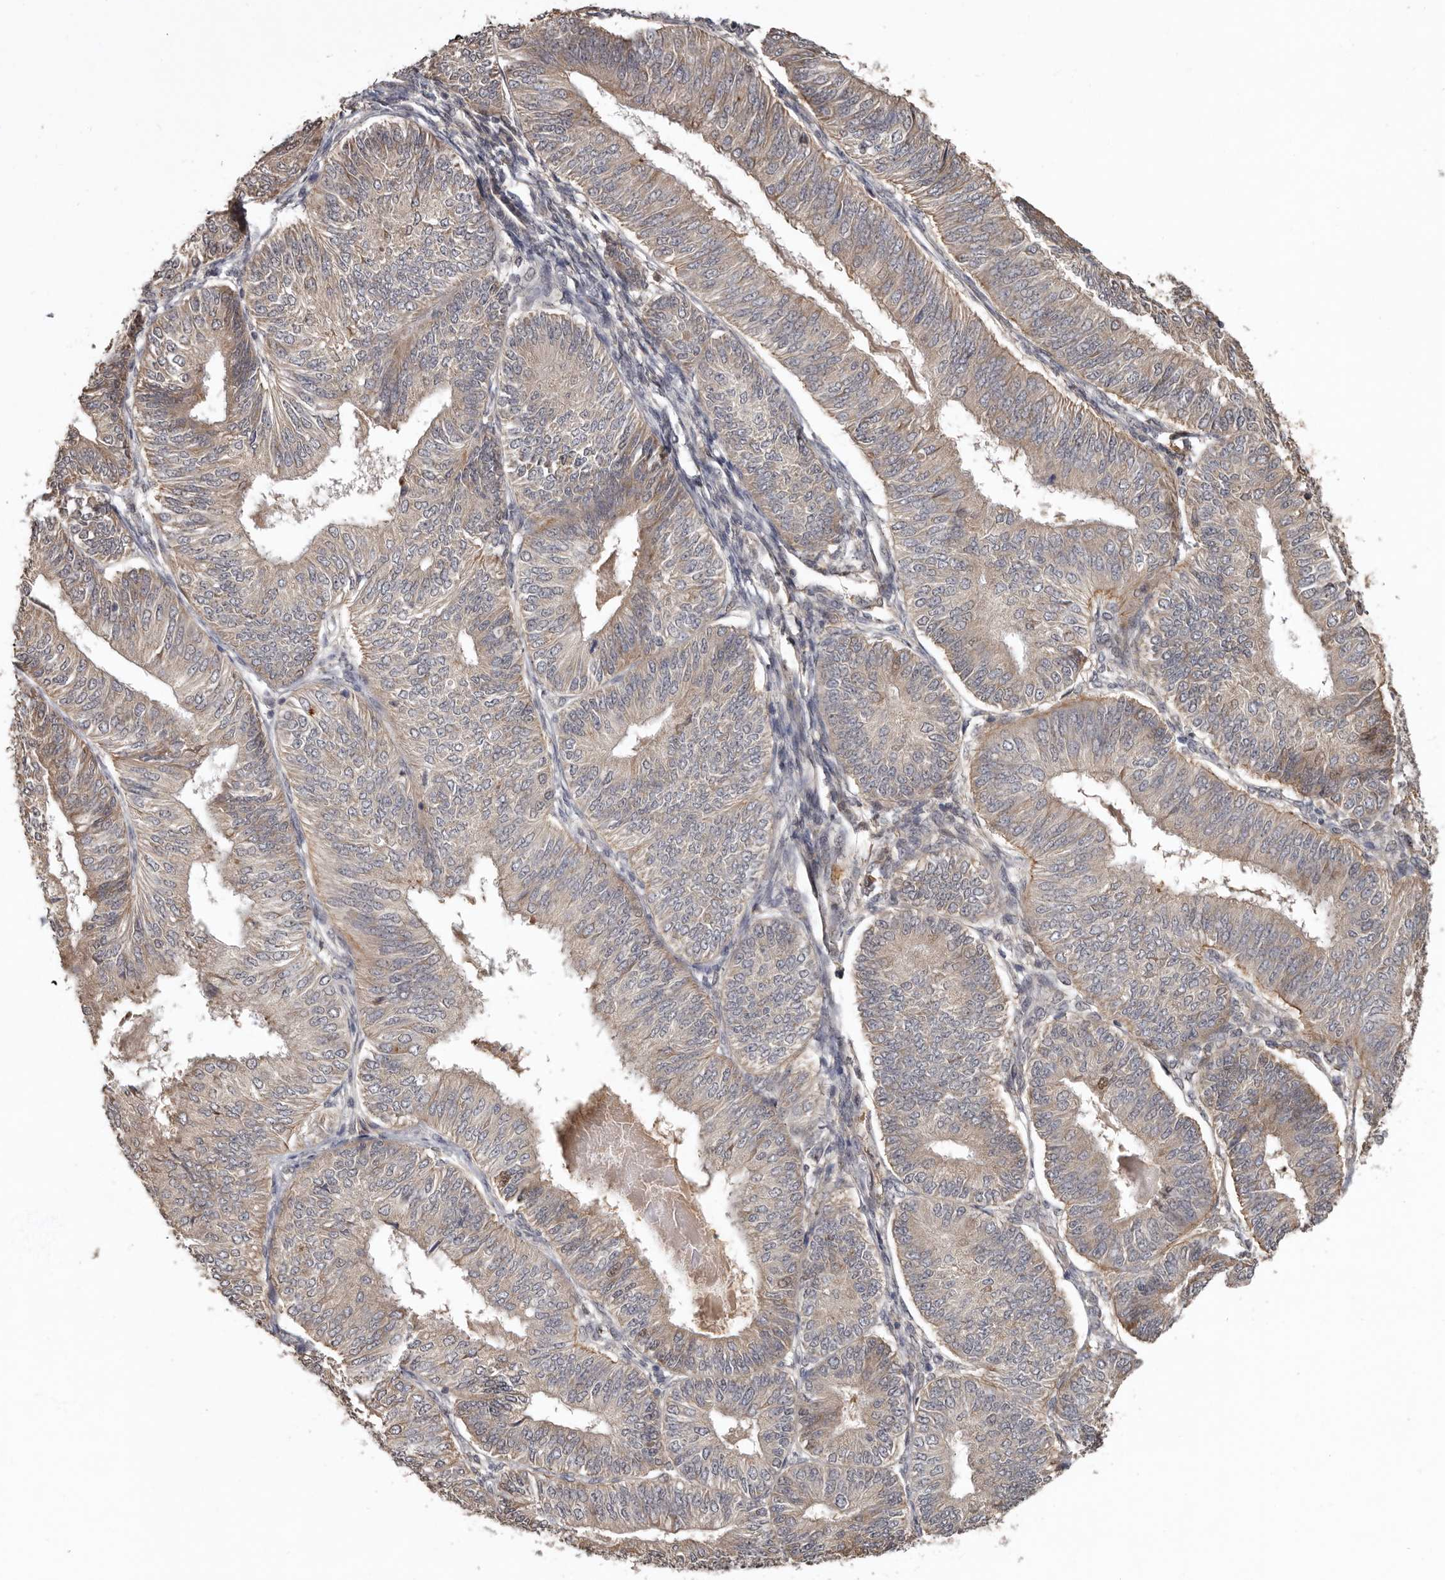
{"staining": {"intensity": "weak", "quantity": ">75%", "location": "cytoplasmic/membranous"}, "tissue": "endometrial cancer", "cell_type": "Tumor cells", "image_type": "cancer", "snomed": [{"axis": "morphology", "description": "Adenocarcinoma, NOS"}, {"axis": "topography", "description": "Endometrium"}], "caption": "Protein positivity by immunohistochemistry (IHC) exhibits weak cytoplasmic/membranous positivity in about >75% of tumor cells in endometrial cancer.", "gene": "LRGUK", "patient": {"sex": "female", "age": 58}}